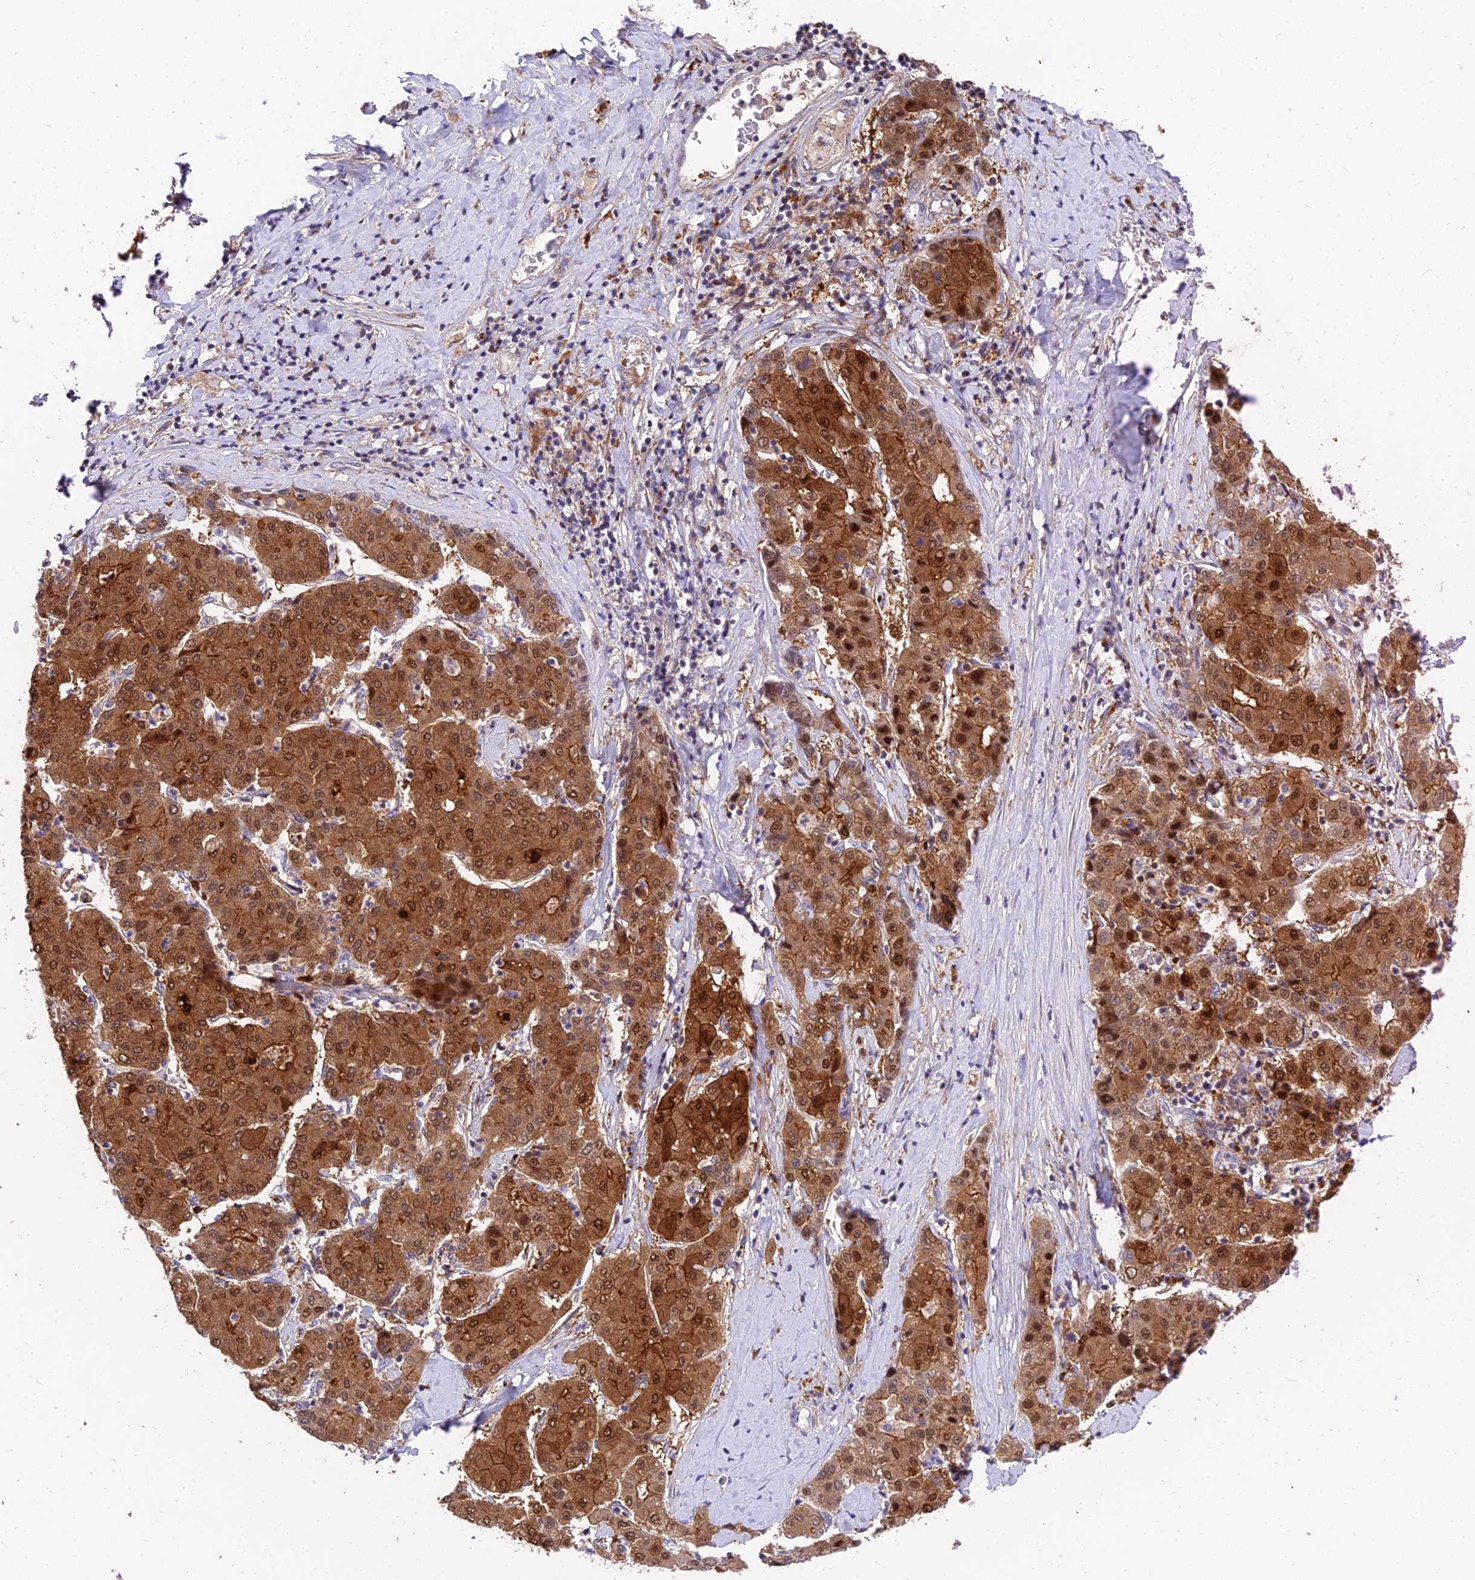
{"staining": {"intensity": "strong", "quantity": ">75%", "location": "cytoplasmic/membranous,nuclear"}, "tissue": "liver cancer", "cell_type": "Tumor cells", "image_type": "cancer", "snomed": [{"axis": "morphology", "description": "Carcinoma, Hepatocellular, NOS"}, {"axis": "topography", "description": "Liver"}], "caption": "A photomicrograph of hepatocellular carcinoma (liver) stained for a protein shows strong cytoplasmic/membranous and nuclear brown staining in tumor cells. The staining was performed using DAB (3,3'-diaminobenzidine) to visualize the protein expression in brown, while the nuclei were stained in blue with hematoxylin (Magnification: 20x).", "gene": "FUOM", "patient": {"sex": "male", "age": 65}}